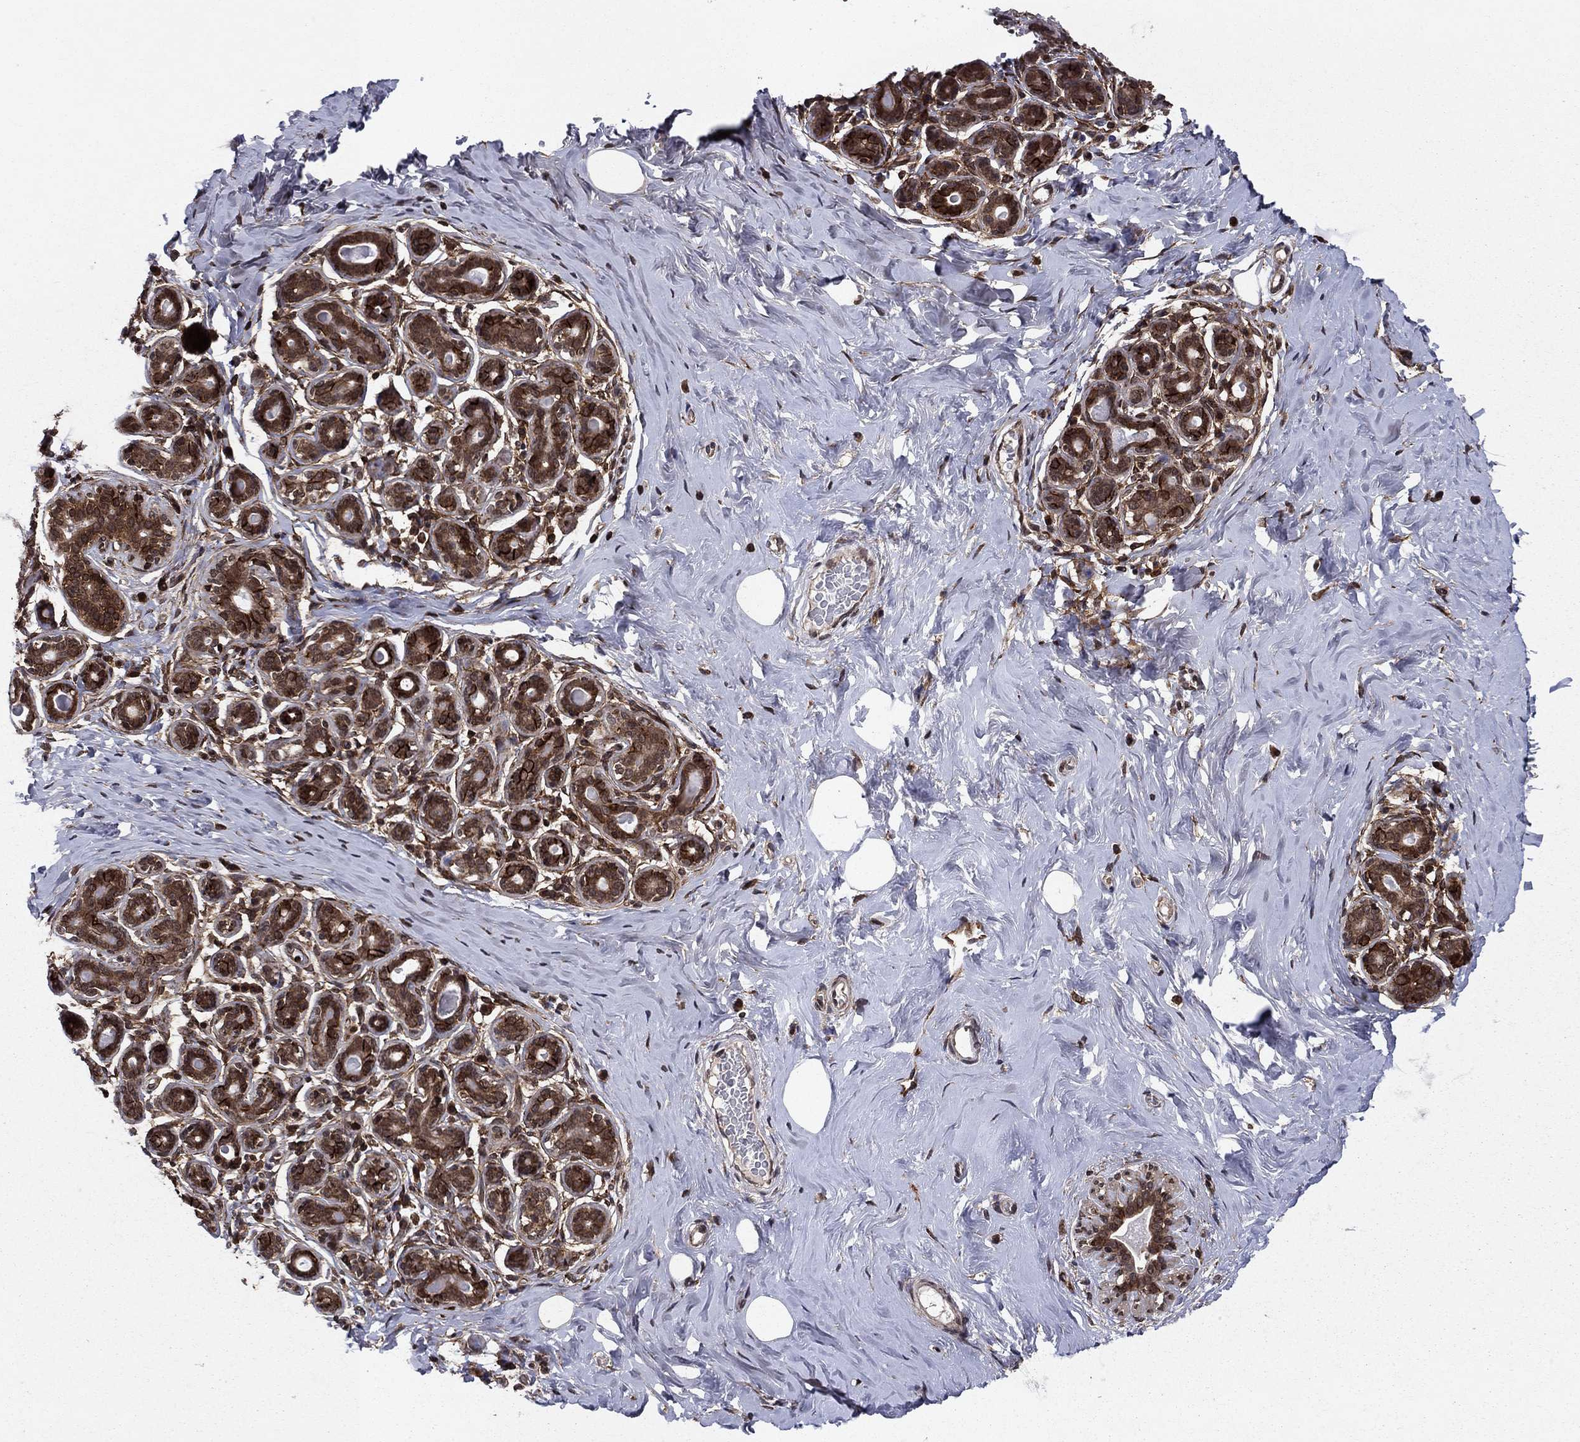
{"staining": {"intensity": "negative", "quantity": "none", "location": "none"}, "tissue": "breast", "cell_type": "Adipocytes", "image_type": "normal", "snomed": [{"axis": "morphology", "description": "Normal tissue, NOS"}, {"axis": "topography", "description": "Skin"}, {"axis": "topography", "description": "Breast"}], "caption": "High power microscopy micrograph of an immunohistochemistry photomicrograph of benign breast, revealing no significant positivity in adipocytes. Brightfield microscopy of IHC stained with DAB (3,3'-diaminobenzidine) (brown) and hematoxylin (blue), captured at high magnification.", "gene": "SSX2IP", "patient": {"sex": "female", "age": 43}}